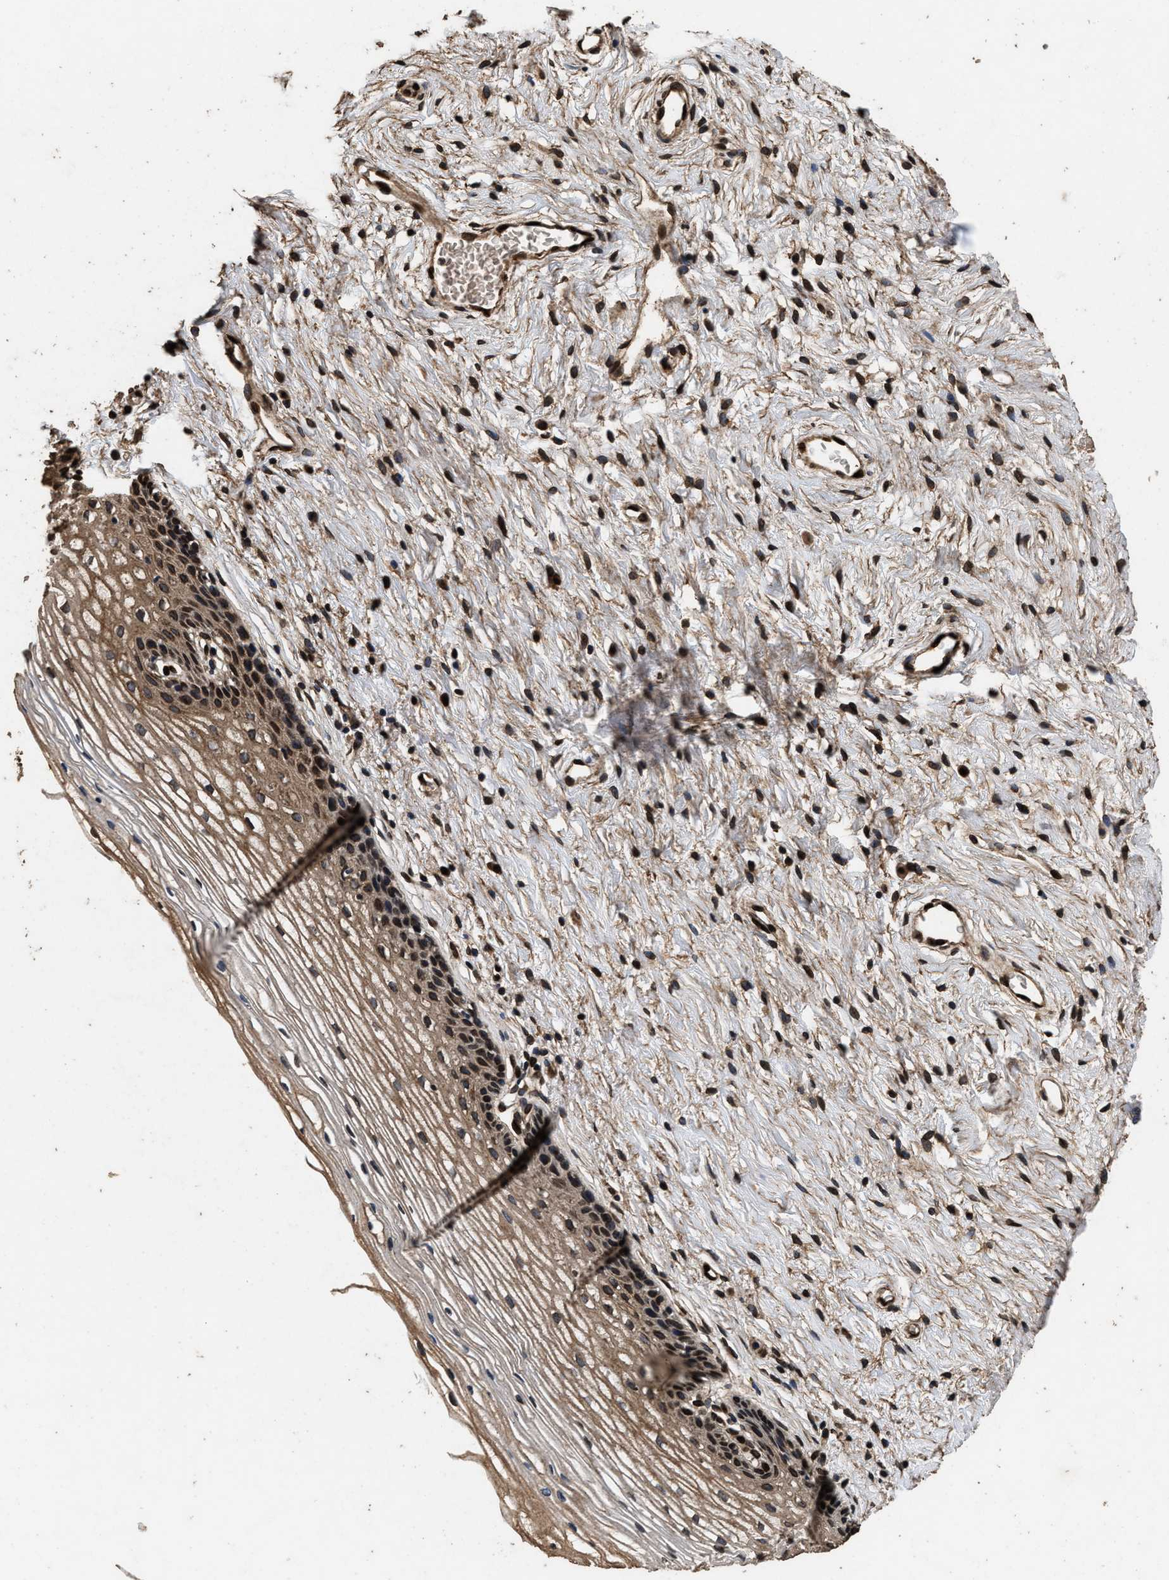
{"staining": {"intensity": "strong", "quantity": "25%-75%", "location": "cytoplasmic/membranous,nuclear"}, "tissue": "cervix", "cell_type": "Squamous epithelial cells", "image_type": "normal", "snomed": [{"axis": "morphology", "description": "Normal tissue, NOS"}, {"axis": "topography", "description": "Cervix"}], "caption": "High-magnification brightfield microscopy of normal cervix stained with DAB (brown) and counterstained with hematoxylin (blue). squamous epithelial cells exhibit strong cytoplasmic/membranous,nuclear positivity is identified in about25%-75% of cells. (Stains: DAB in brown, nuclei in blue, Microscopy: brightfield microscopy at high magnification).", "gene": "ACCS", "patient": {"sex": "female", "age": 77}}